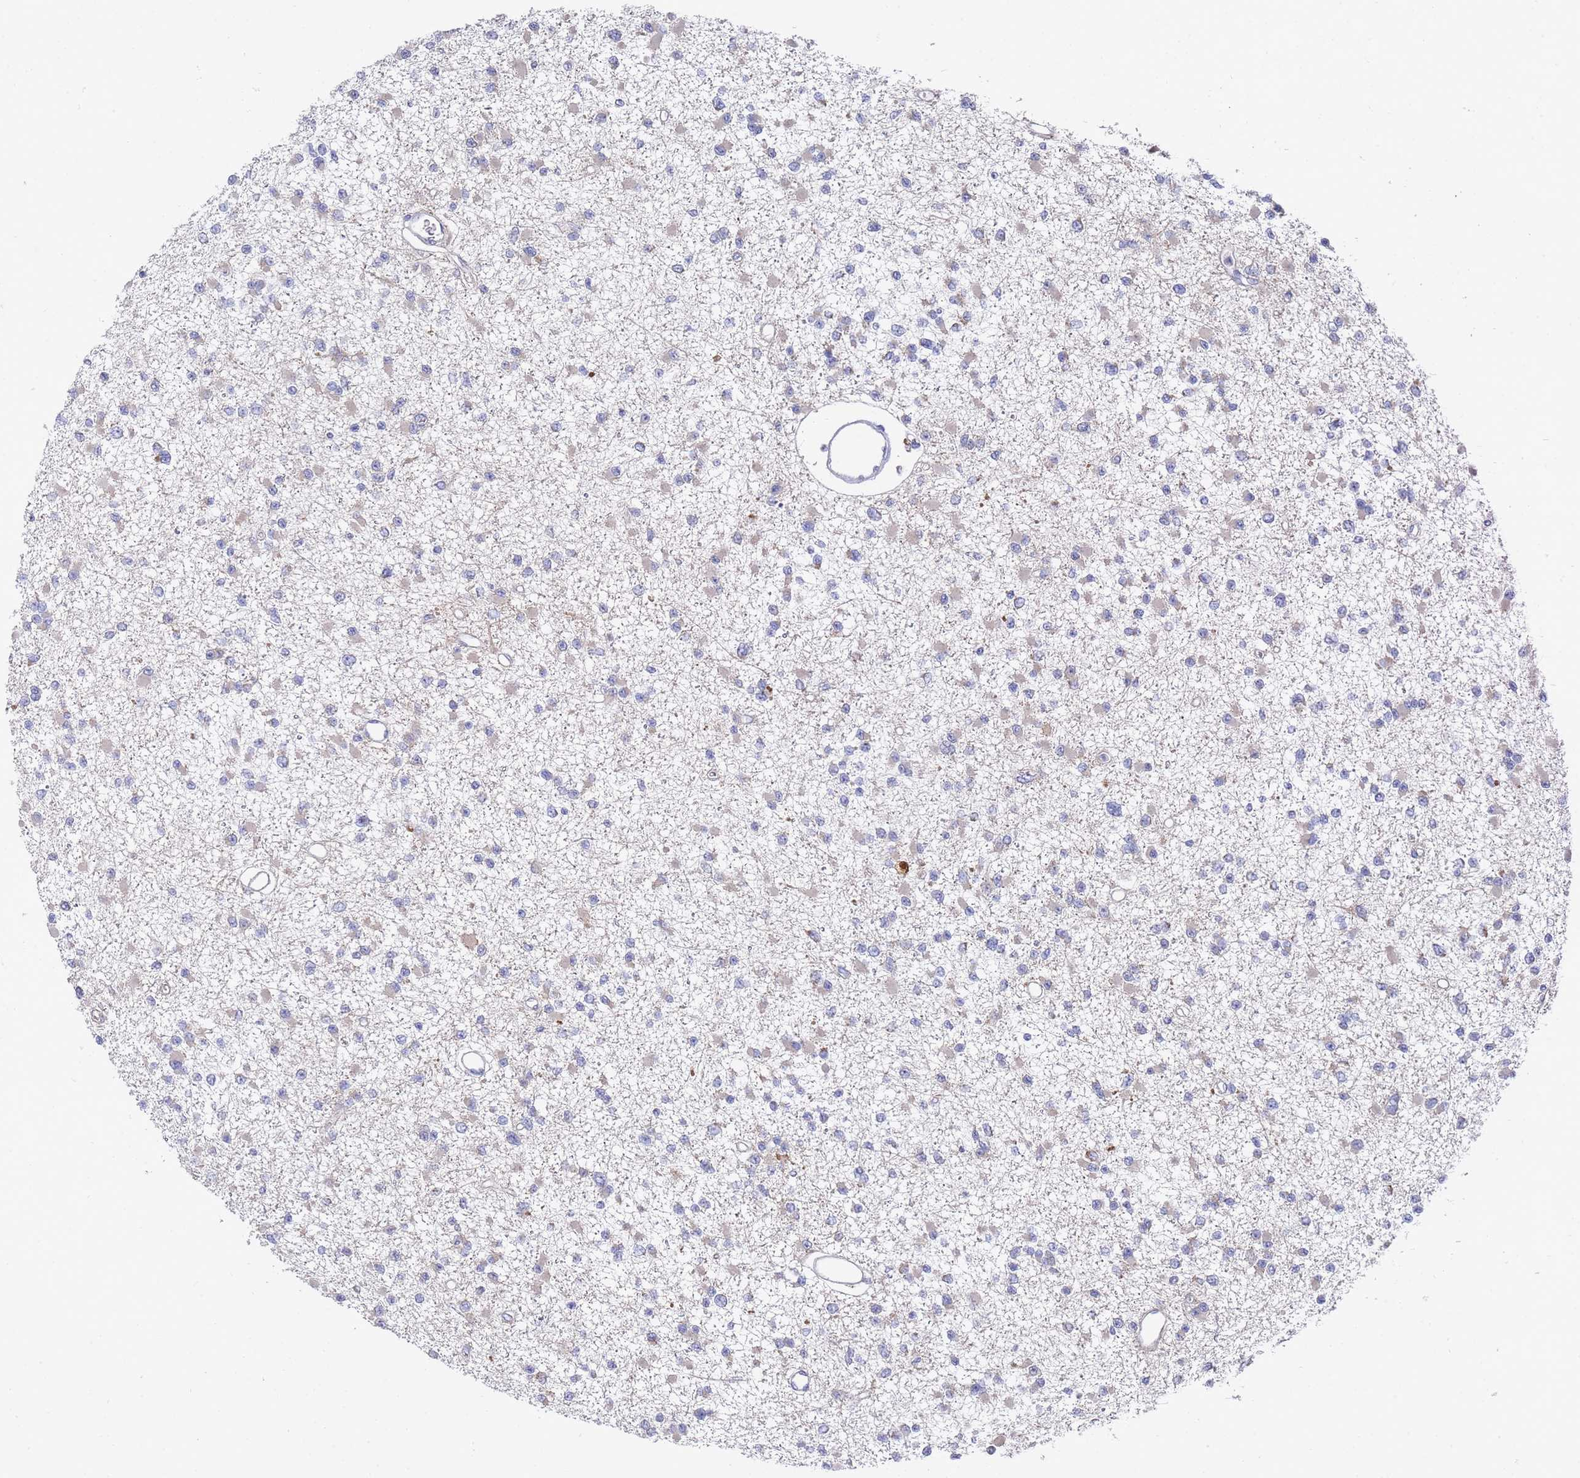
{"staining": {"intensity": "weak", "quantity": "<25%", "location": "cytoplasmic/membranous"}, "tissue": "glioma", "cell_type": "Tumor cells", "image_type": "cancer", "snomed": [{"axis": "morphology", "description": "Glioma, malignant, Low grade"}, {"axis": "topography", "description": "Brain"}], "caption": "The image shows no significant expression in tumor cells of glioma.", "gene": "NPEPPS", "patient": {"sex": "female", "age": 22}}